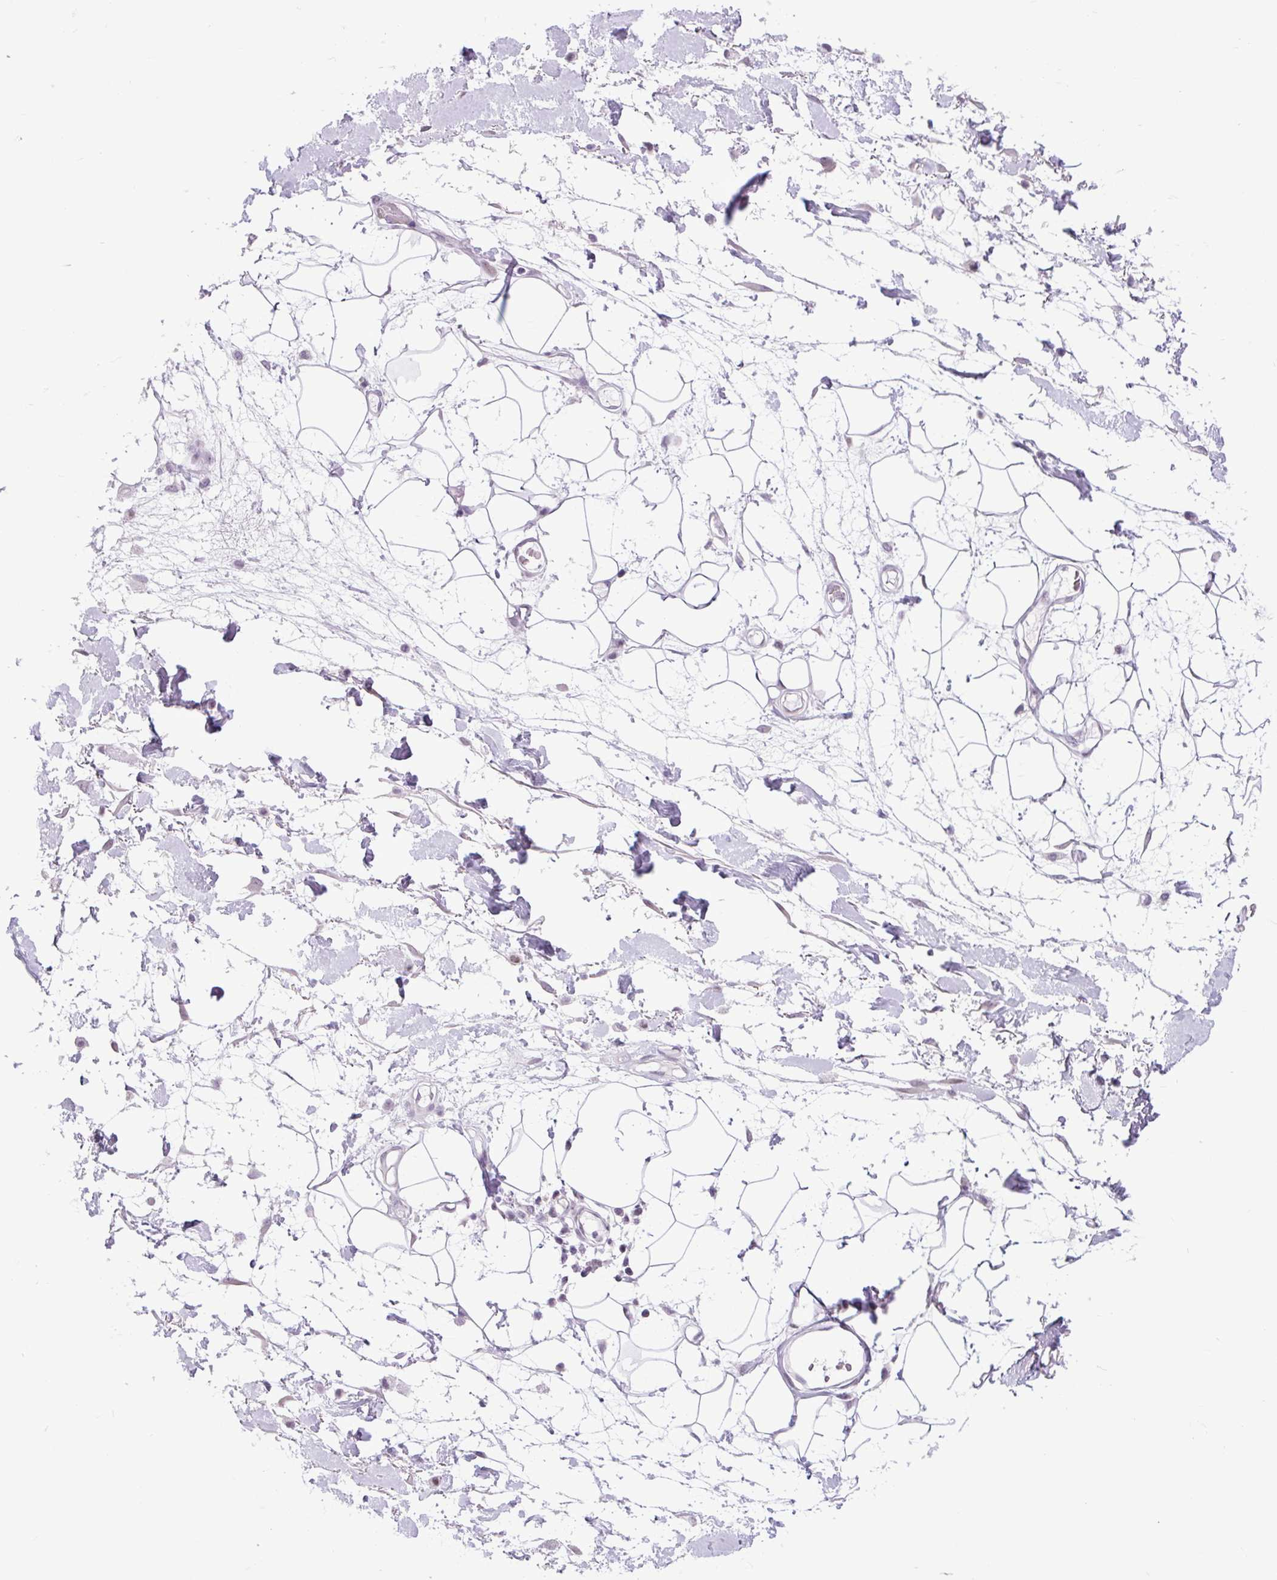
{"staining": {"intensity": "negative", "quantity": "none", "location": "none"}, "tissue": "adipose tissue", "cell_type": "Adipocytes", "image_type": "normal", "snomed": [{"axis": "morphology", "description": "Normal tissue, NOS"}, {"axis": "topography", "description": "Vulva"}, {"axis": "topography", "description": "Peripheral nerve tissue"}], "caption": "Adipocytes show no significant expression in normal adipose tissue. (Brightfield microscopy of DAB (3,3'-diaminobenzidine) immunohistochemistry (IHC) at high magnification).", "gene": "CLK2", "patient": {"sex": "female", "age": 68}}